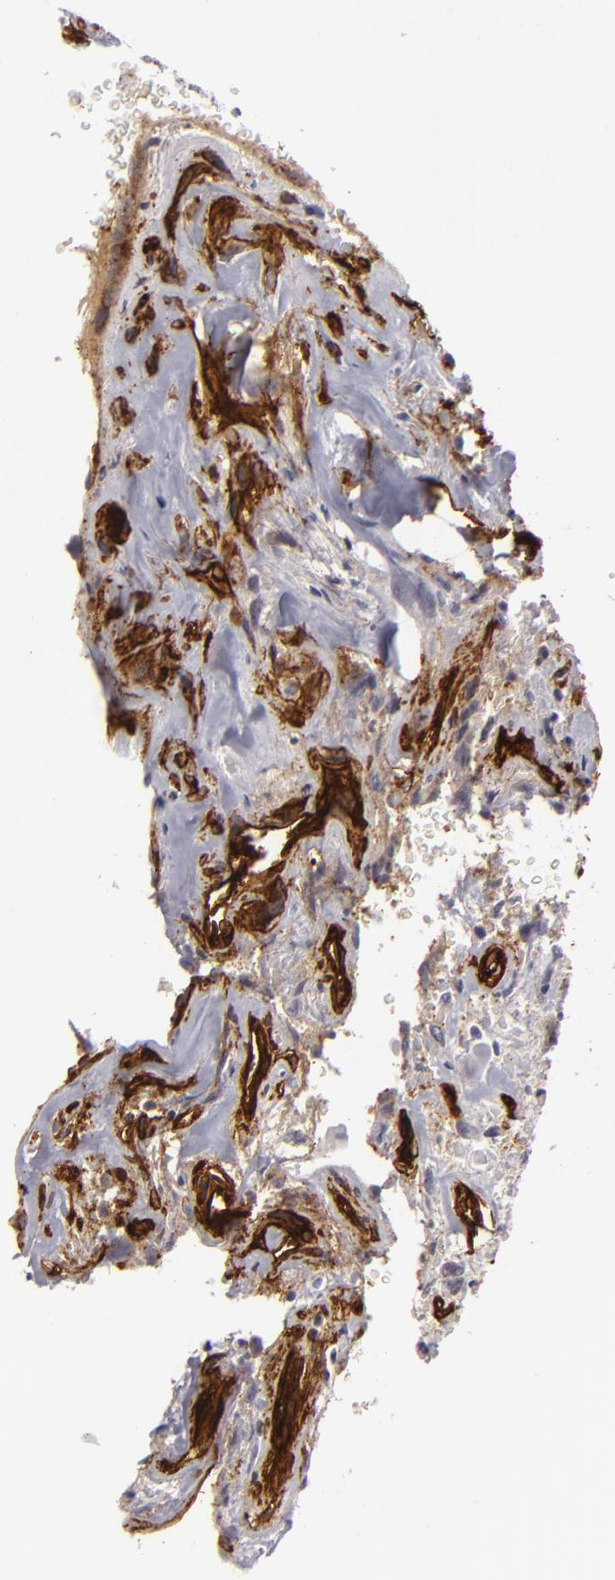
{"staining": {"intensity": "strong", "quantity": ">75%", "location": "cytoplasmic/membranous"}, "tissue": "breast cancer", "cell_type": "Tumor cells", "image_type": "cancer", "snomed": [{"axis": "morphology", "description": "Neoplasm, malignant, NOS"}, {"axis": "topography", "description": "Breast"}], "caption": "Breast cancer stained with DAB (3,3'-diaminobenzidine) immunohistochemistry exhibits high levels of strong cytoplasmic/membranous positivity in about >75% of tumor cells.", "gene": "MCAM", "patient": {"sex": "female", "age": 50}}